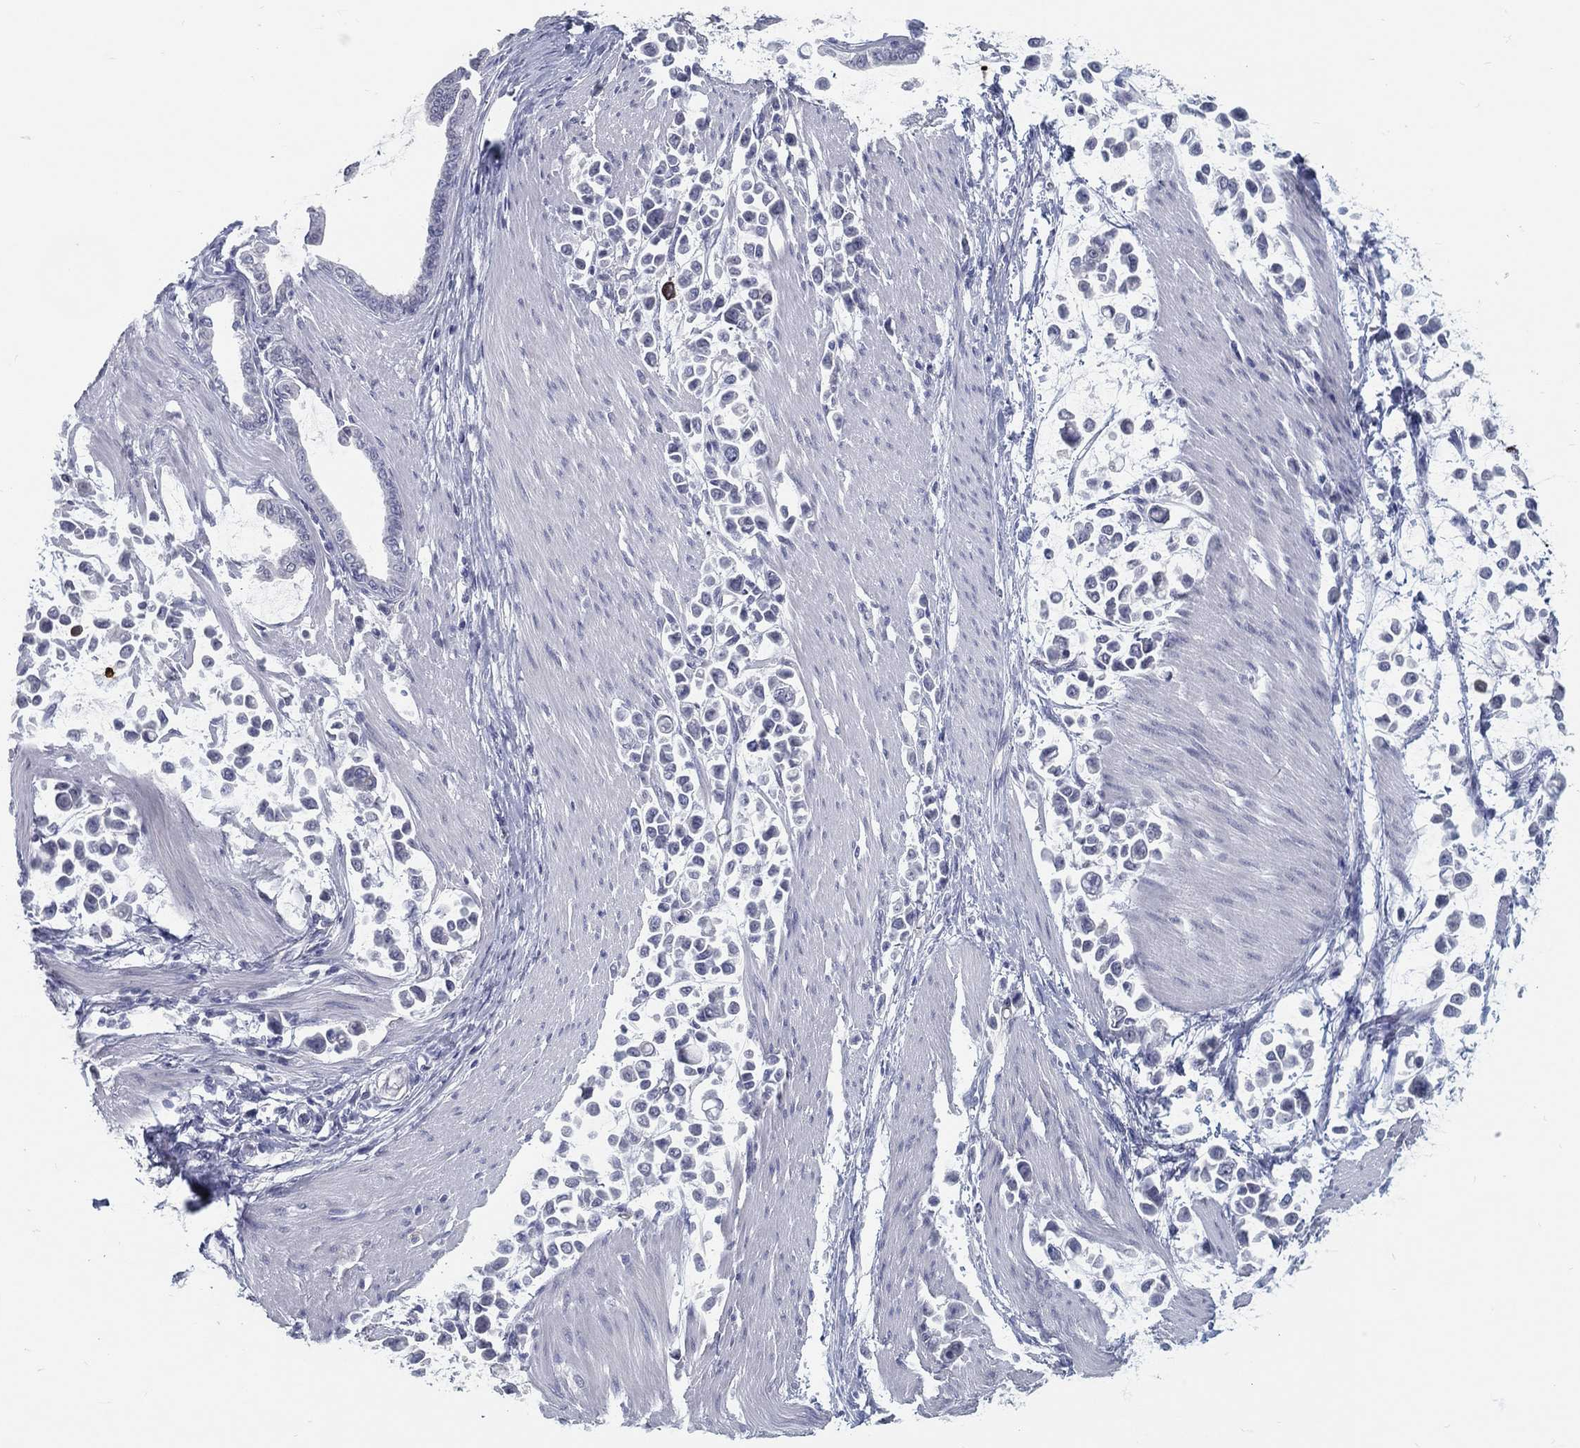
{"staining": {"intensity": "negative", "quantity": "none", "location": "none"}, "tissue": "stomach cancer", "cell_type": "Tumor cells", "image_type": "cancer", "snomed": [{"axis": "morphology", "description": "Adenocarcinoma, NOS"}, {"axis": "topography", "description": "Stomach"}], "caption": "High magnification brightfield microscopy of stomach adenocarcinoma stained with DAB (brown) and counterstained with hematoxylin (blue): tumor cells show no significant positivity.", "gene": "ACE2", "patient": {"sex": "male", "age": 82}}